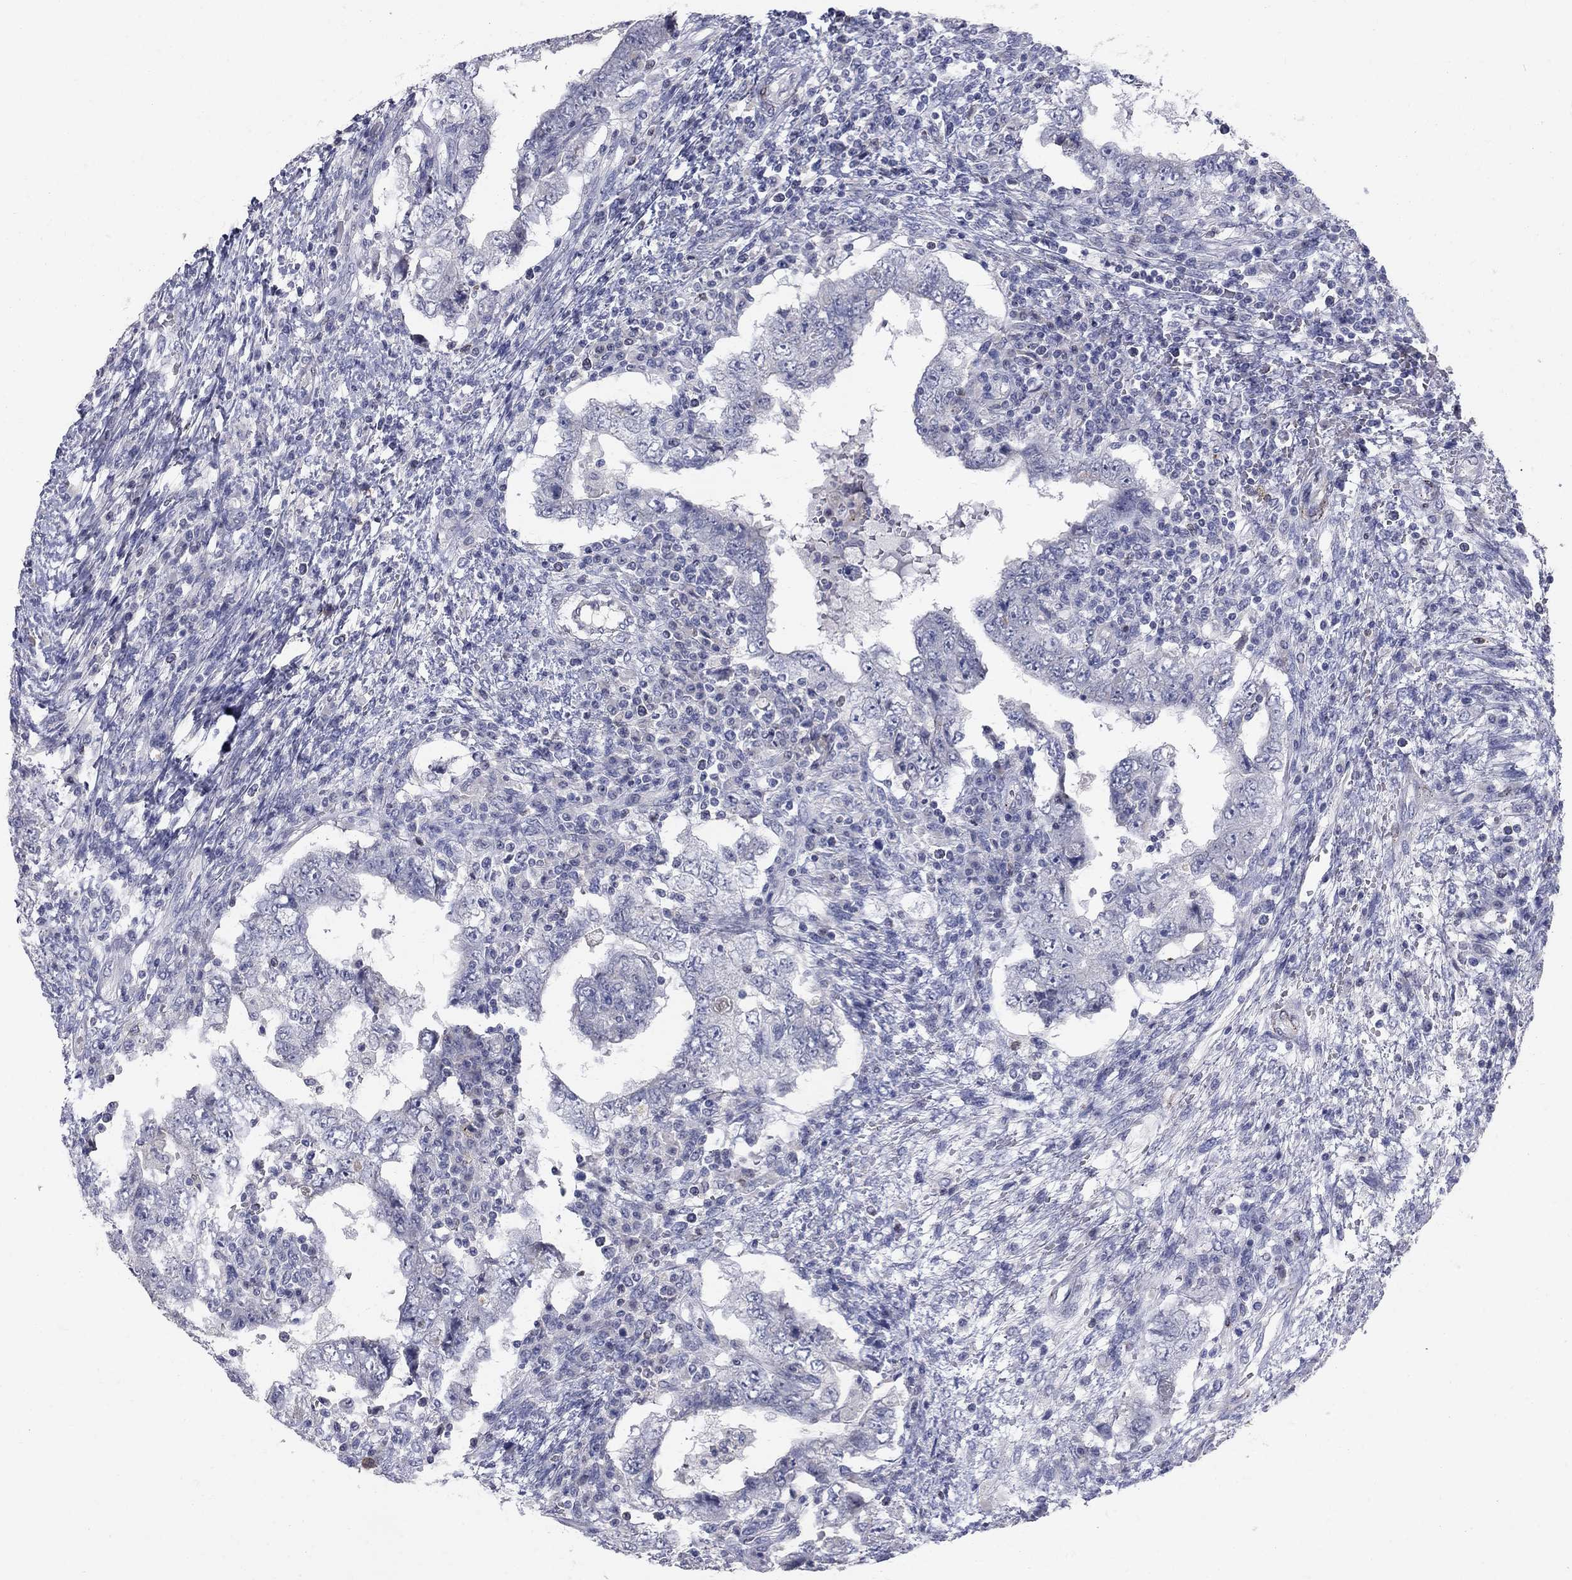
{"staining": {"intensity": "negative", "quantity": "none", "location": "none"}, "tissue": "testis cancer", "cell_type": "Tumor cells", "image_type": "cancer", "snomed": [{"axis": "morphology", "description": "Carcinoma, Embryonal, NOS"}, {"axis": "topography", "description": "Testis"}], "caption": "Immunohistochemistry (IHC) micrograph of neoplastic tissue: testis cancer (embryonal carcinoma) stained with DAB (3,3'-diaminobenzidine) exhibits no significant protein positivity in tumor cells.", "gene": "NTRK2", "patient": {"sex": "male", "age": 26}}